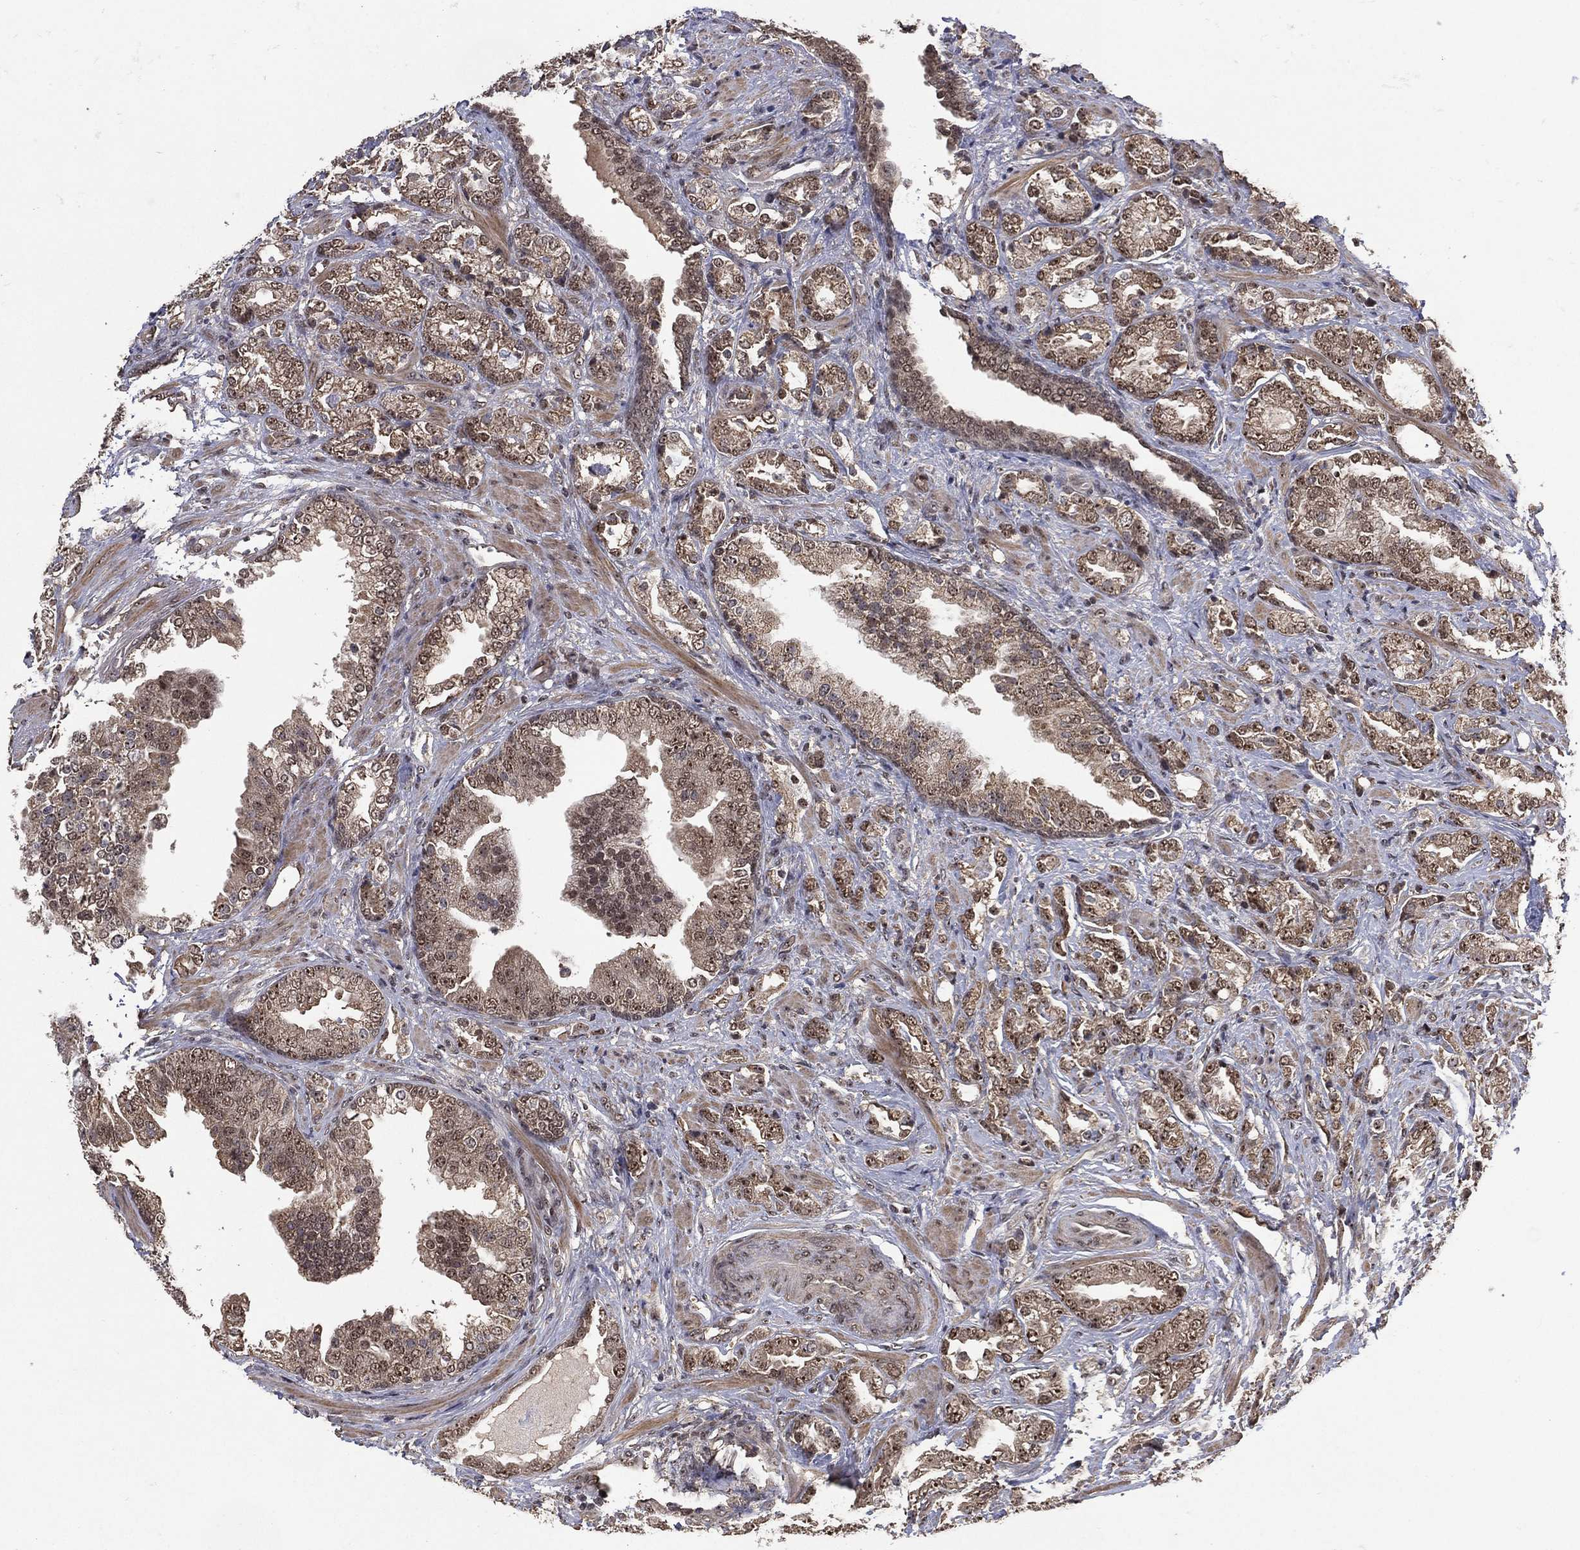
{"staining": {"intensity": "weak", "quantity": ">75%", "location": "cytoplasmic/membranous"}, "tissue": "prostate cancer", "cell_type": "Tumor cells", "image_type": "cancer", "snomed": [{"axis": "morphology", "description": "Adenocarcinoma, NOS"}, {"axis": "topography", "description": "Prostate"}], "caption": "Immunohistochemical staining of adenocarcinoma (prostate) displays low levels of weak cytoplasmic/membranous expression in approximately >75% of tumor cells.", "gene": "NELFCD", "patient": {"sex": "male", "age": 57}}